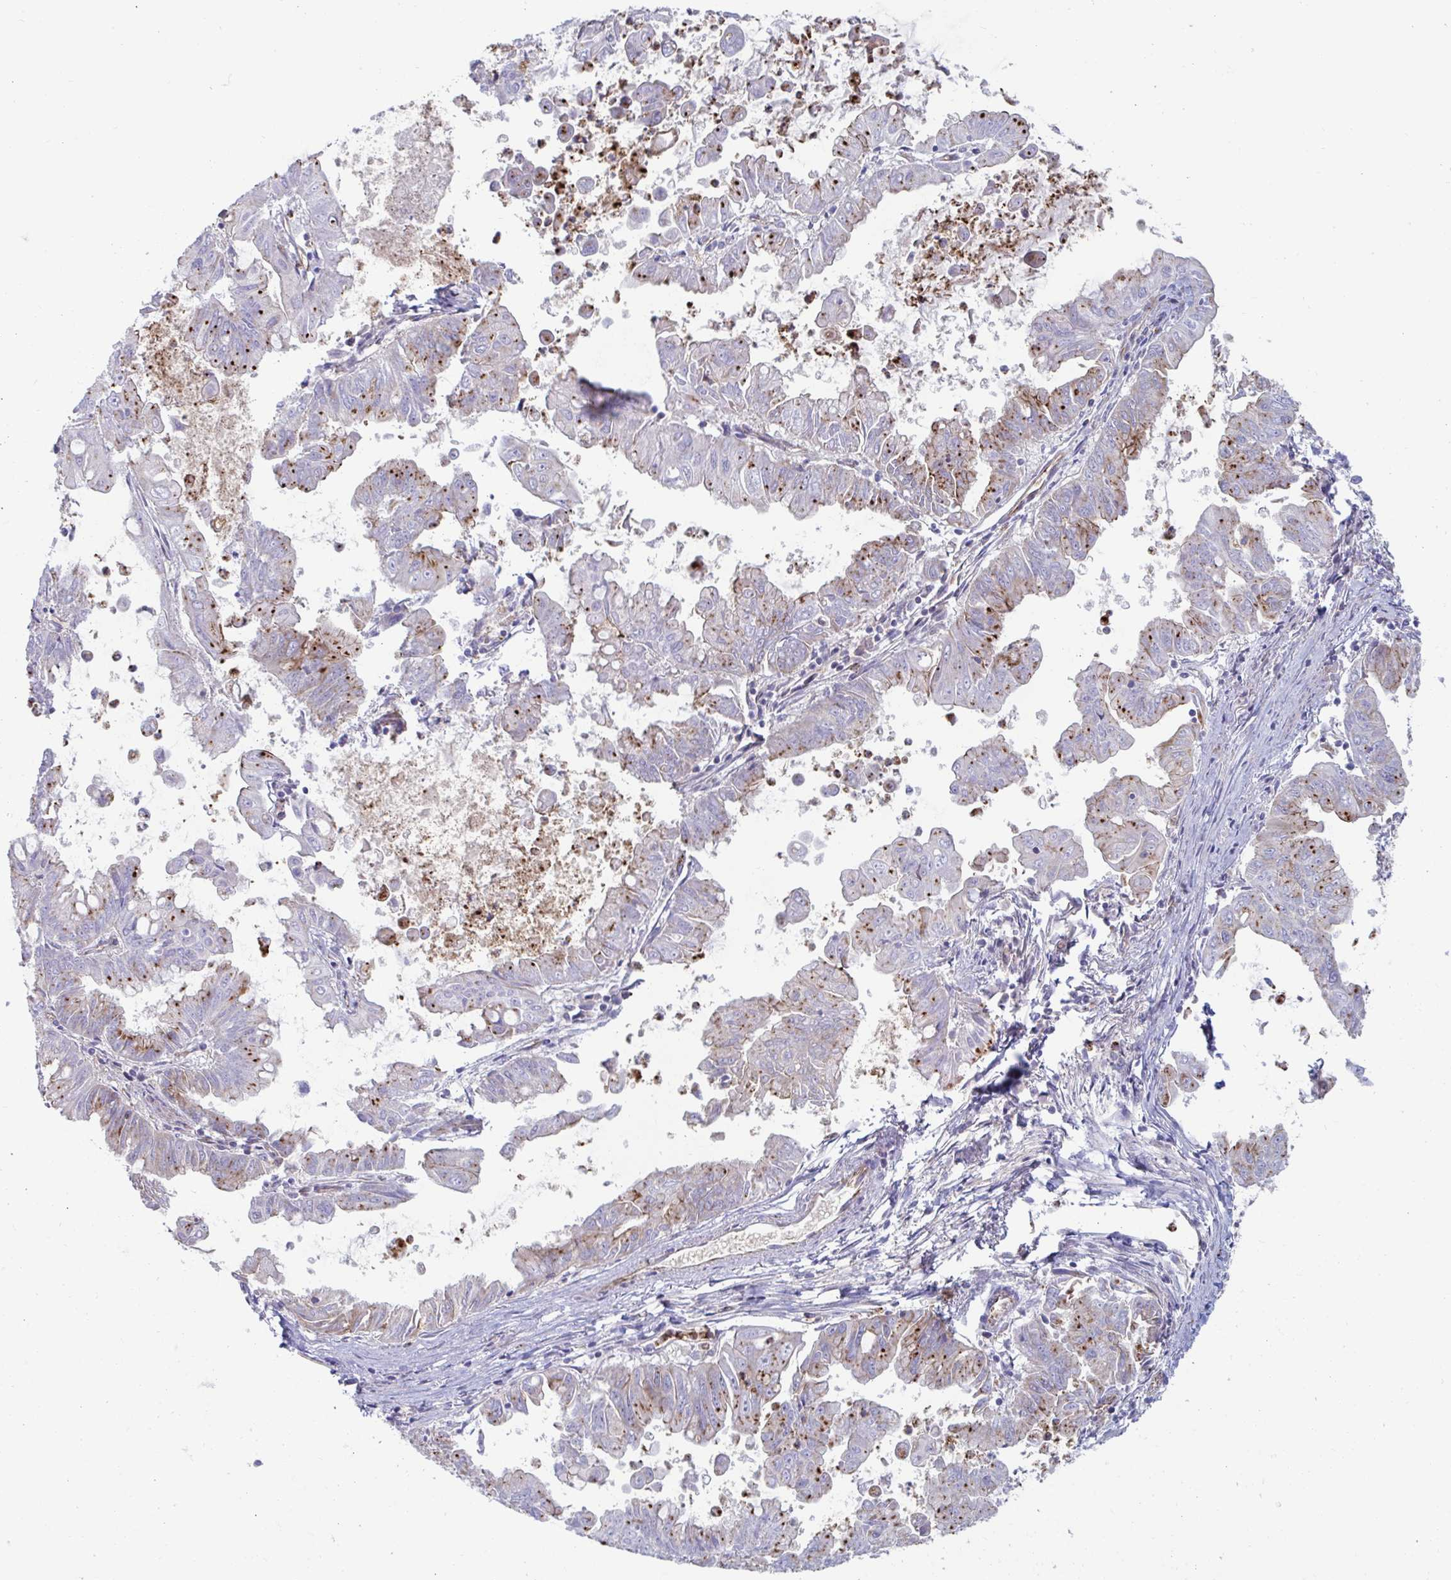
{"staining": {"intensity": "moderate", "quantity": ">75%", "location": "cytoplasmic/membranous"}, "tissue": "stomach cancer", "cell_type": "Tumor cells", "image_type": "cancer", "snomed": [{"axis": "morphology", "description": "Adenocarcinoma, NOS"}, {"axis": "topography", "description": "Stomach, upper"}], "caption": "Immunohistochemical staining of stomach adenocarcinoma reveals medium levels of moderate cytoplasmic/membranous protein staining in about >75% of tumor cells. Using DAB (brown) and hematoxylin (blue) stains, captured at high magnification using brightfield microscopy.", "gene": "SLC9A6", "patient": {"sex": "male", "age": 80}}